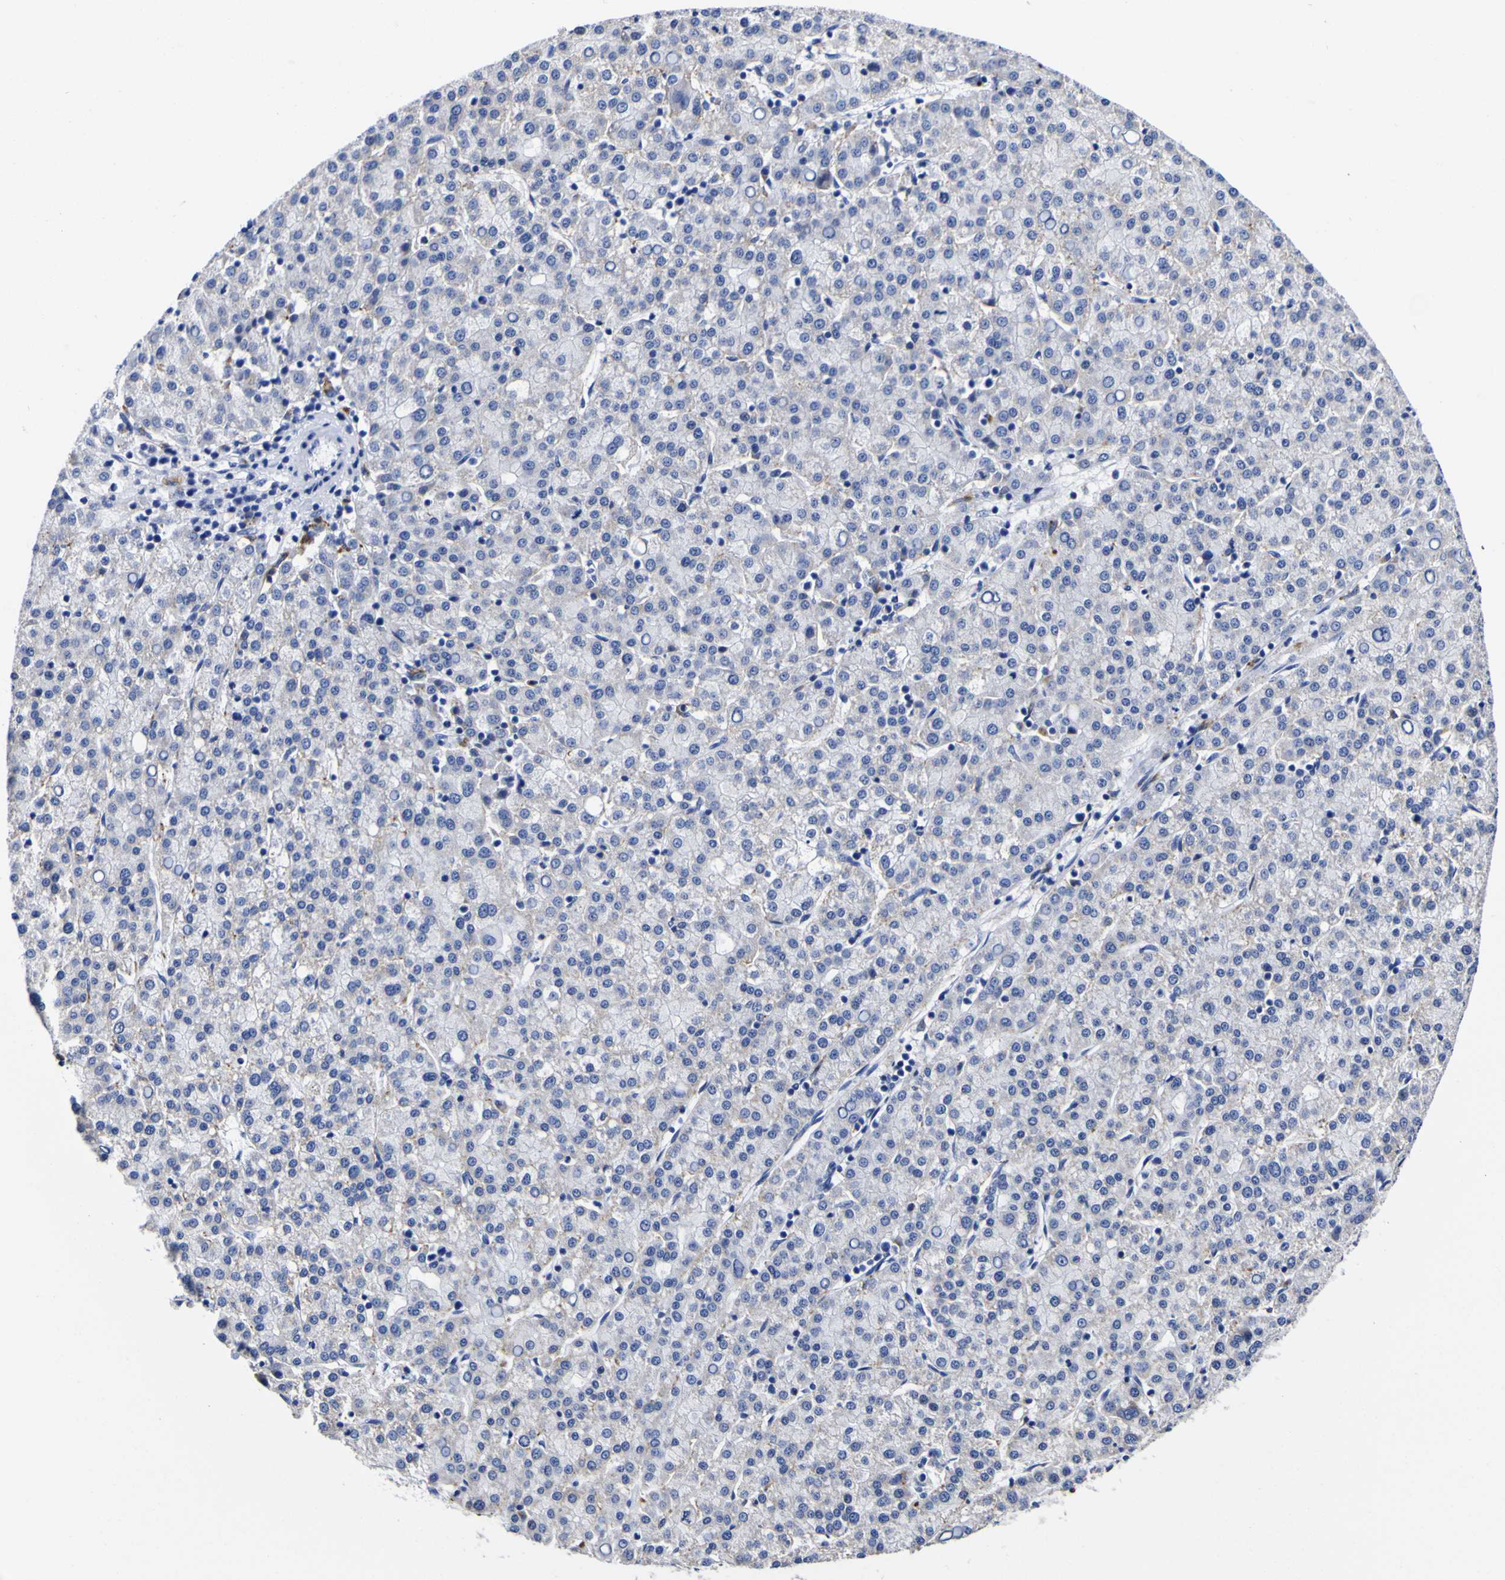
{"staining": {"intensity": "moderate", "quantity": "<25%", "location": "cytoplasmic/membranous"}, "tissue": "liver cancer", "cell_type": "Tumor cells", "image_type": "cancer", "snomed": [{"axis": "morphology", "description": "Carcinoma, Hepatocellular, NOS"}, {"axis": "topography", "description": "Liver"}], "caption": "A brown stain shows moderate cytoplasmic/membranous staining of a protein in liver hepatocellular carcinoma tumor cells.", "gene": "HLA-DQA1", "patient": {"sex": "female", "age": 58}}